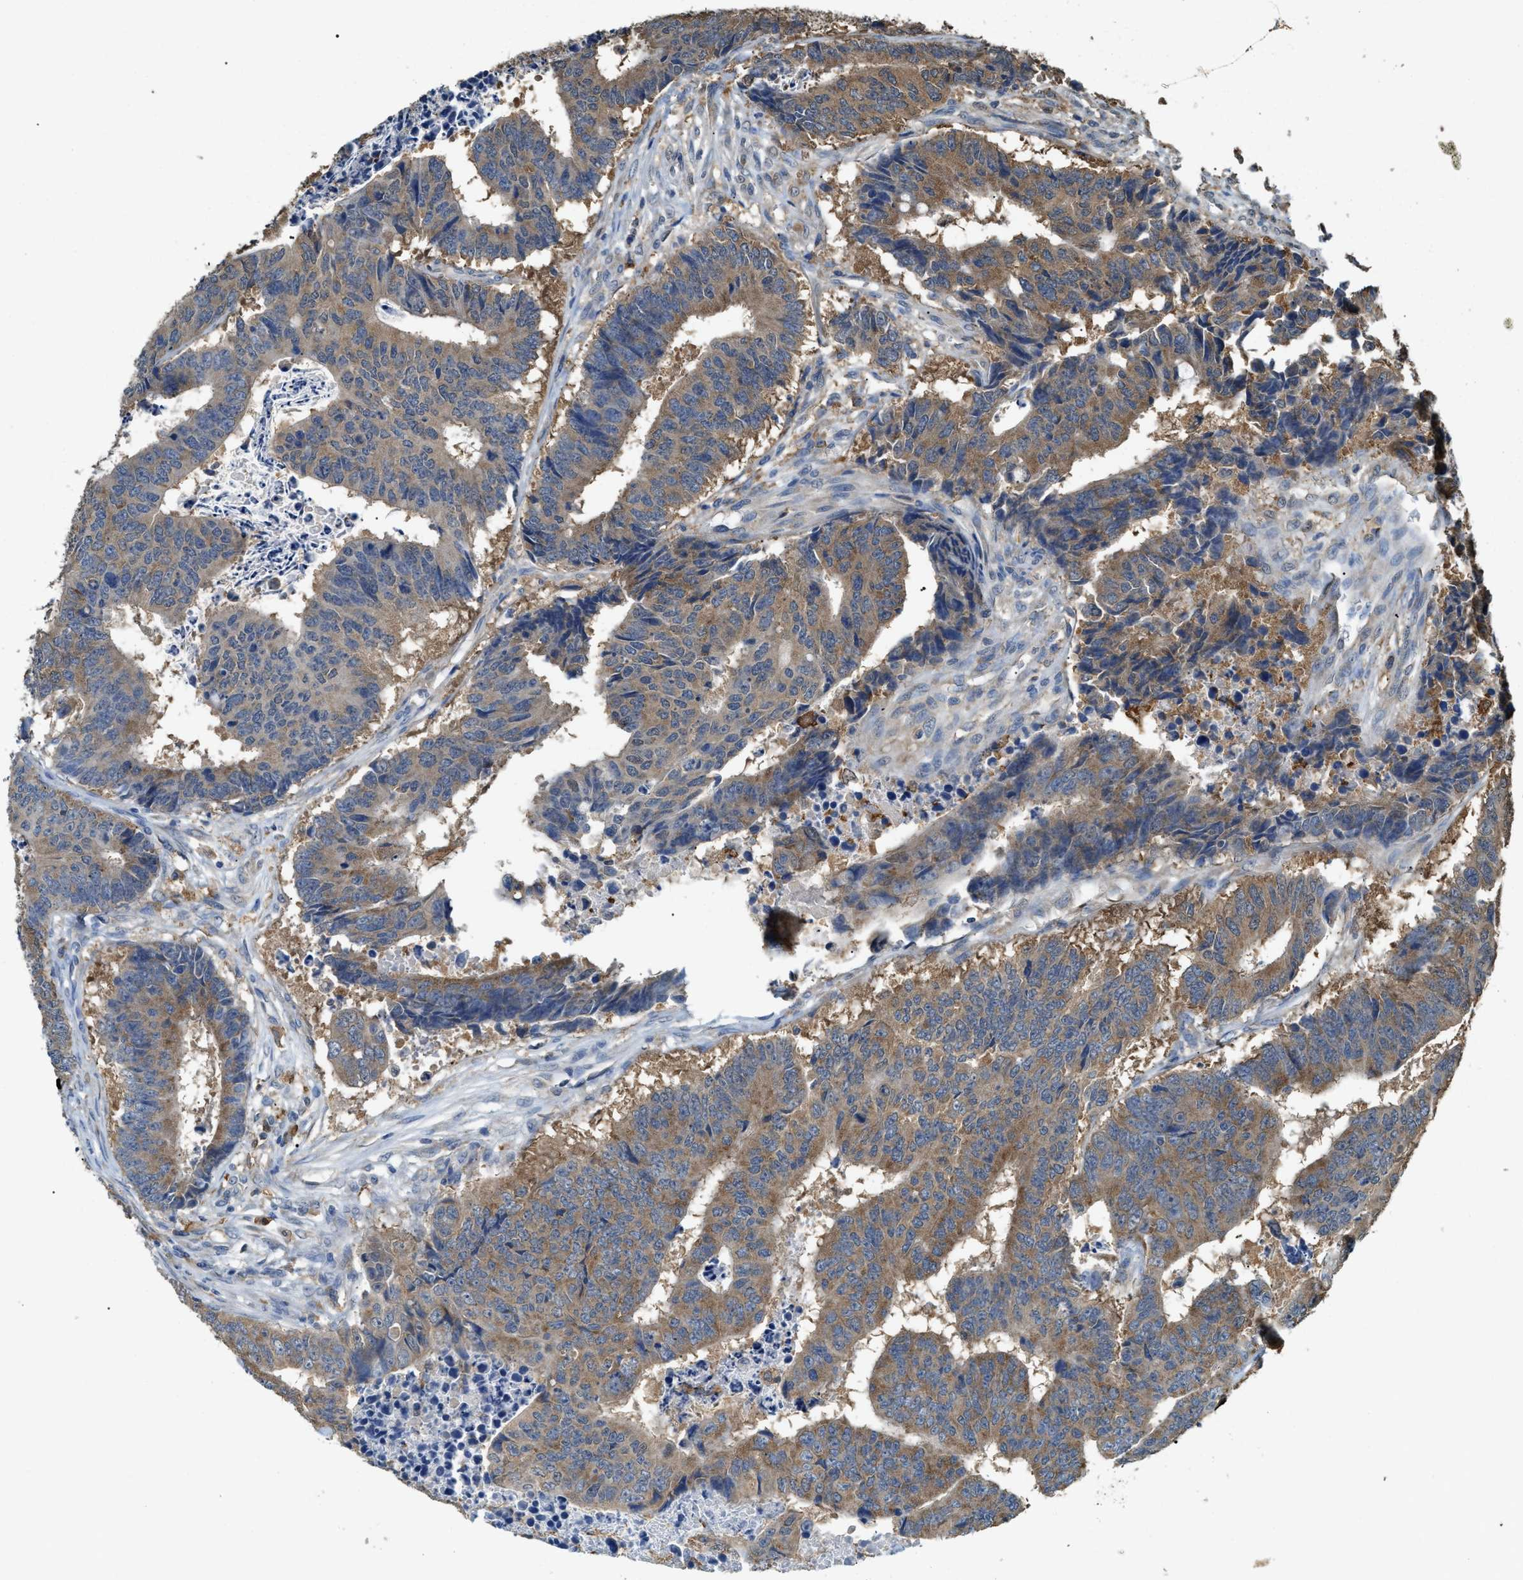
{"staining": {"intensity": "moderate", "quantity": ">75%", "location": "cytoplasmic/membranous"}, "tissue": "colorectal cancer", "cell_type": "Tumor cells", "image_type": "cancer", "snomed": [{"axis": "morphology", "description": "Adenocarcinoma, NOS"}, {"axis": "topography", "description": "Rectum"}], "caption": "A micrograph of colorectal cancer stained for a protein shows moderate cytoplasmic/membranous brown staining in tumor cells.", "gene": "GCN1", "patient": {"sex": "male", "age": 84}}